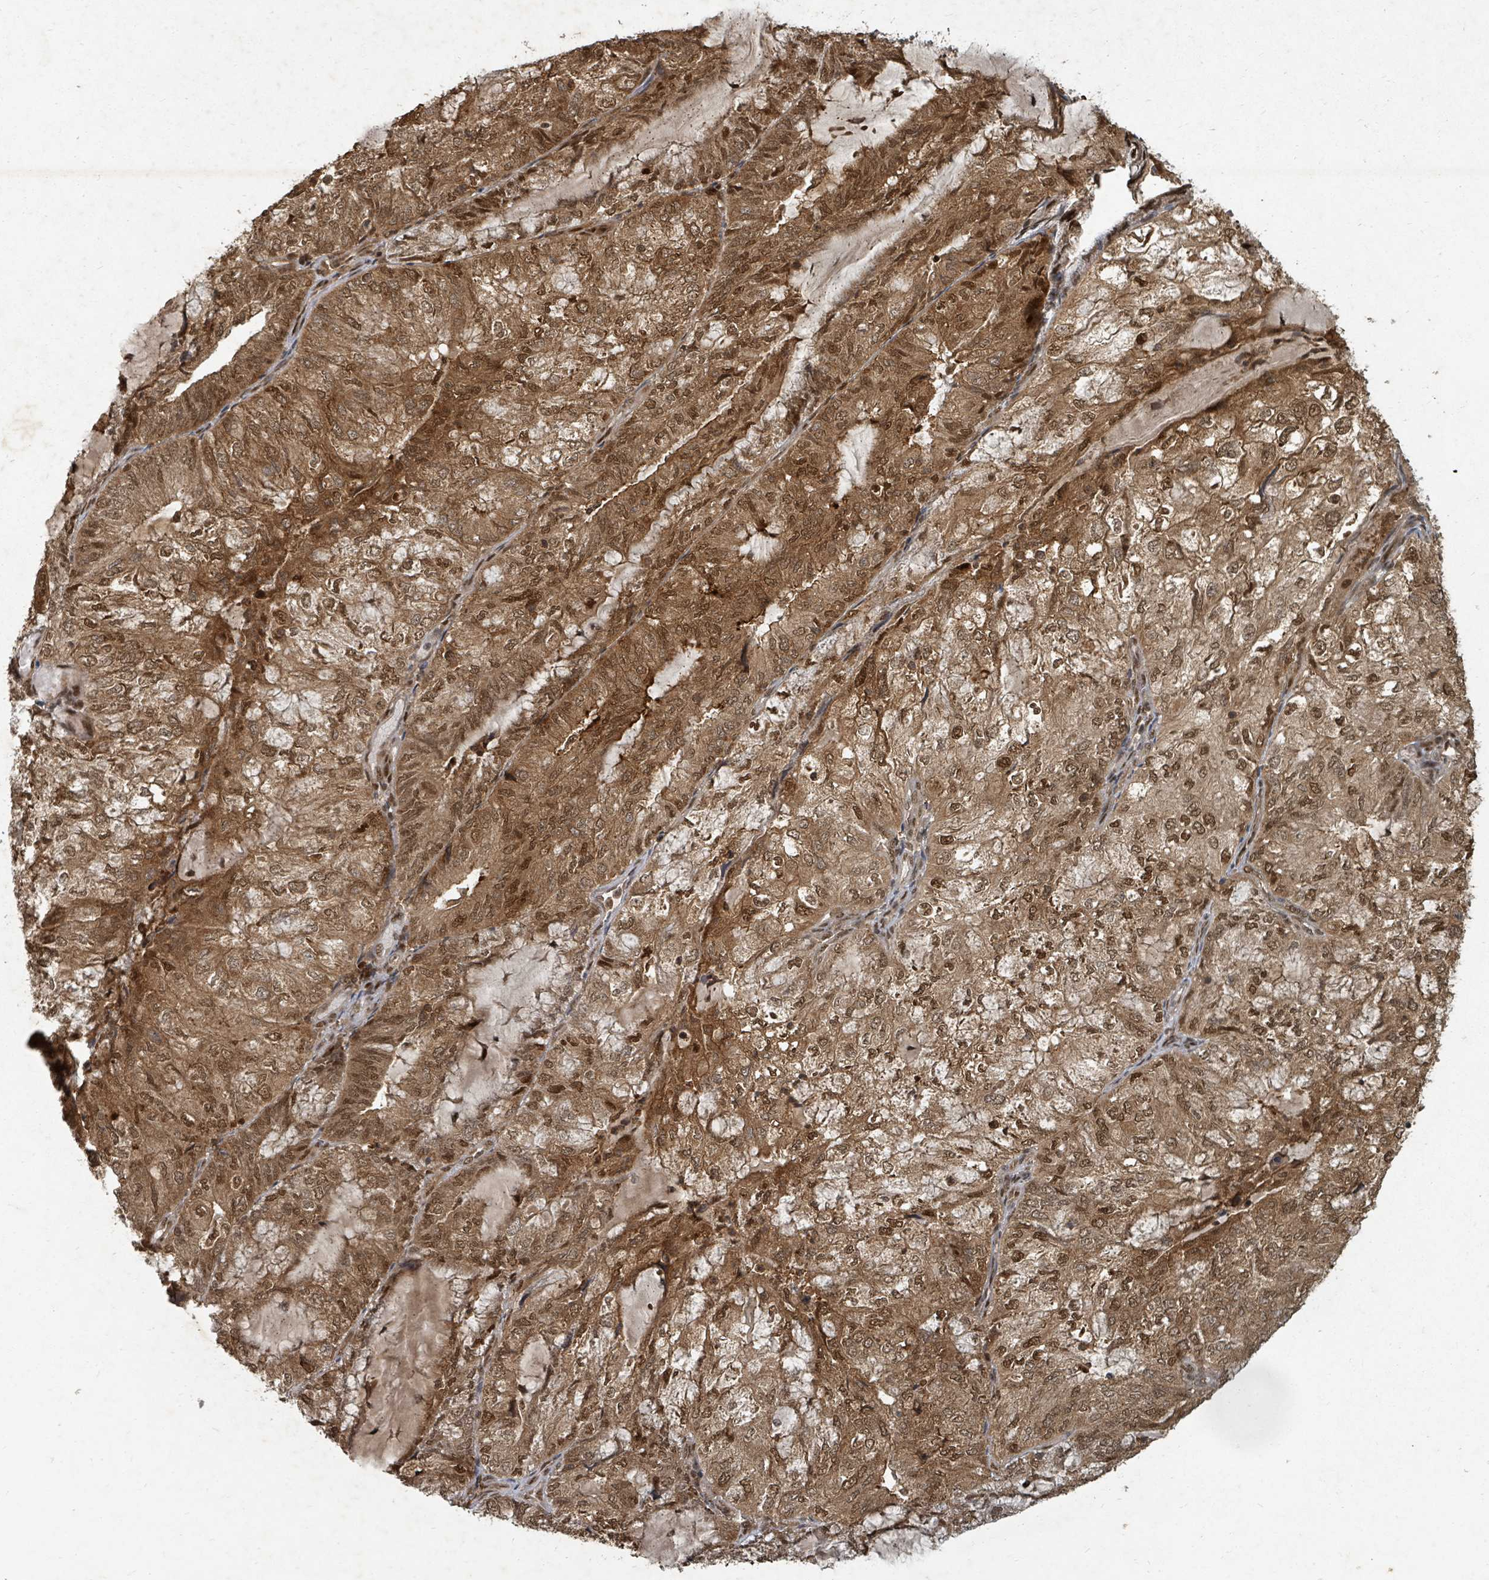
{"staining": {"intensity": "moderate", "quantity": ">75%", "location": "cytoplasmic/membranous,nuclear"}, "tissue": "endometrial cancer", "cell_type": "Tumor cells", "image_type": "cancer", "snomed": [{"axis": "morphology", "description": "Adenocarcinoma, NOS"}, {"axis": "topography", "description": "Endometrium"}], "caption": "High-magnification brightfield microscopy of endometrial cancer stained with DAB (3,3'-diaminobenzidine) (brown) and counterstained with hematoxylin (blue). tumor cells exhibit moderate cytoplasmic/membranous and nuclear expression is identified in about>75% of cells.", "gene": "KDM4E", "patient": {"sex": "female", "age": 81}}